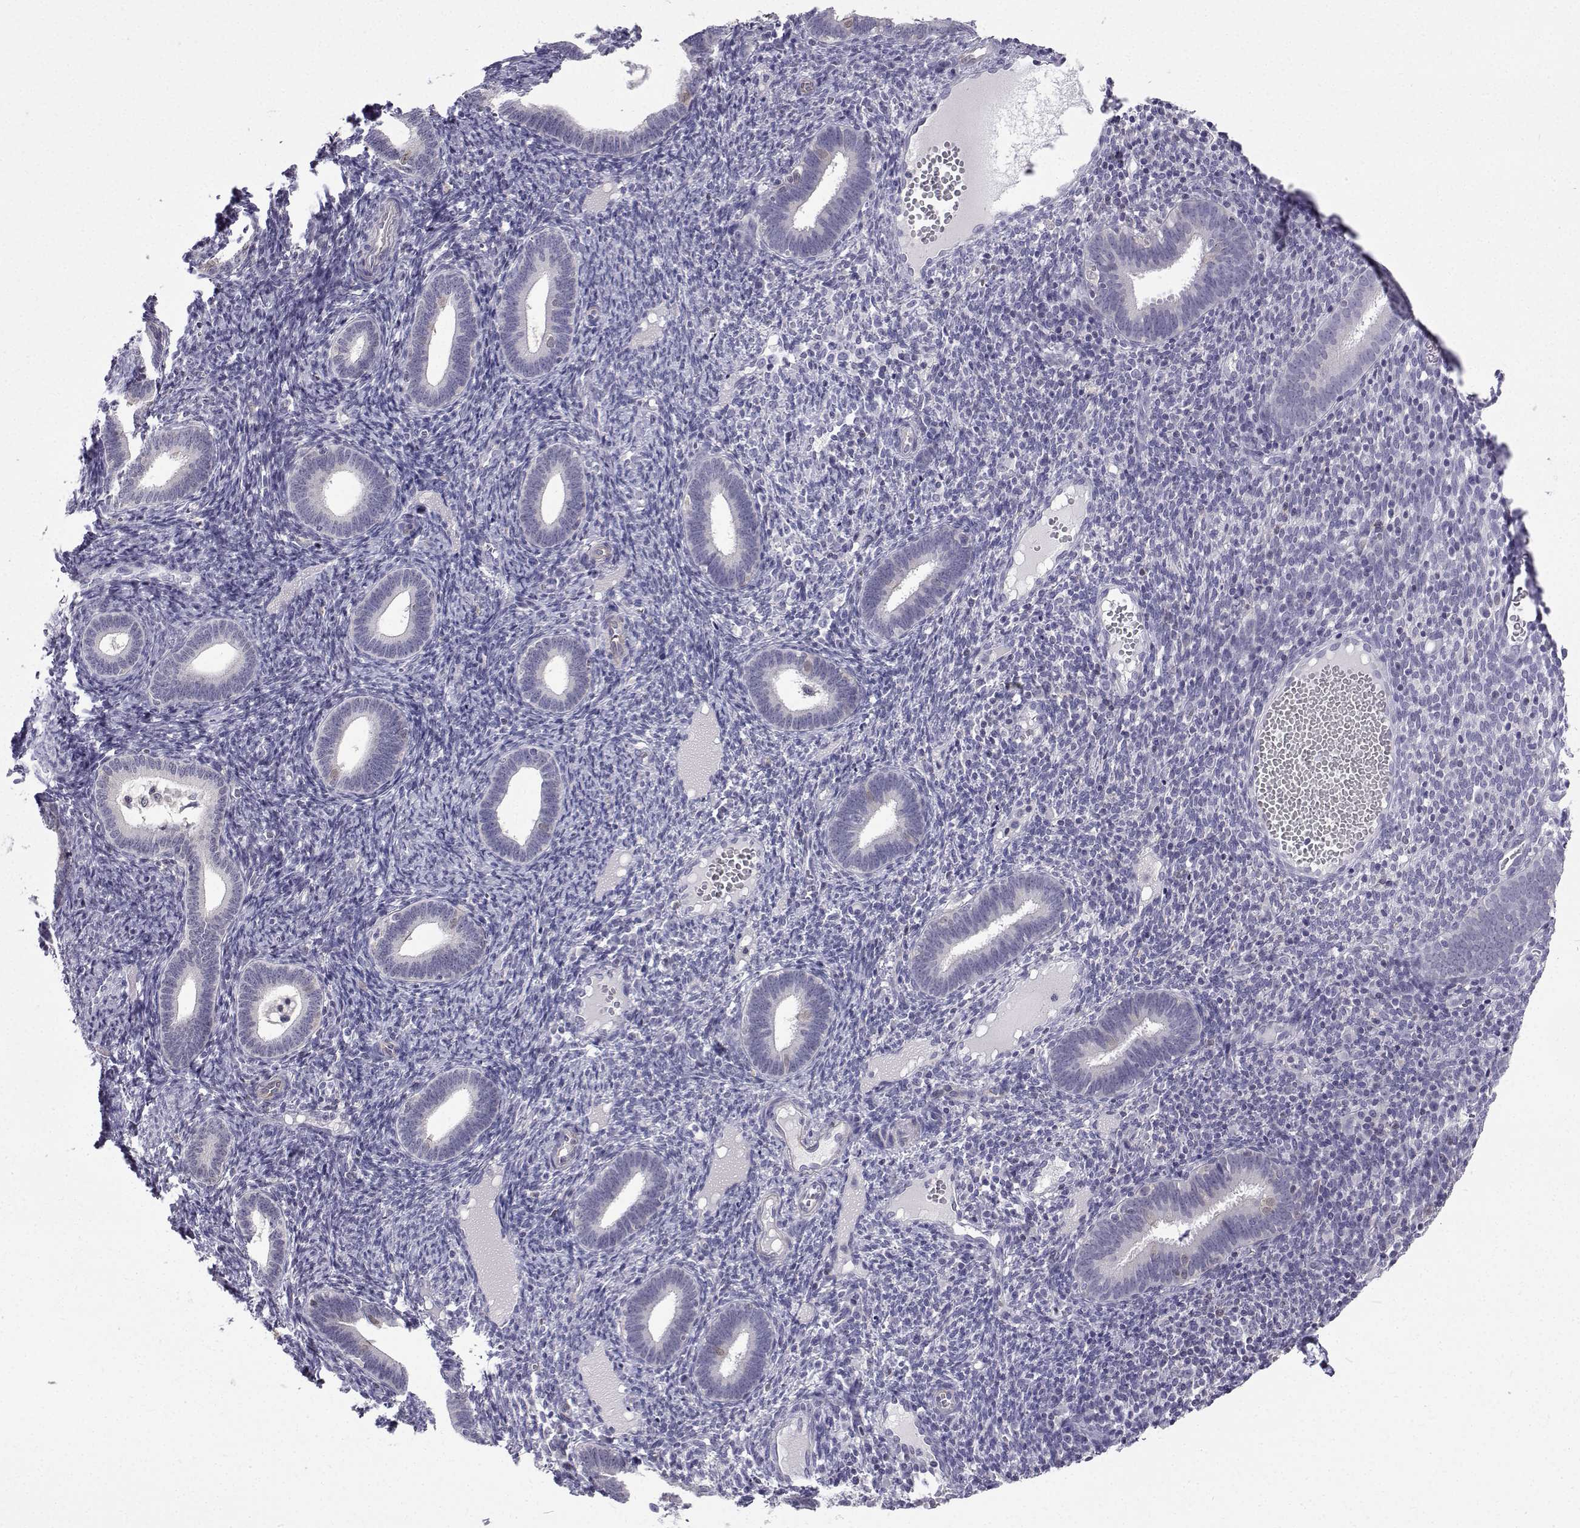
{"staining": {"intensity": "negative", "quantity": "none", "location": "none"}, "tissue": "endometrium", "cell_type": "Cells in endometrial stroma", "image_type": "normal", "snomed": [{"axis": "morphology", "description": "Normal tissue, NOS"}, {"axis": "topography", "description": "Endometrium"}], "caption": "Immunohistochemical staining of benign human endometrium shows no significant staining in cells in endometrial stroma. Nuclei are stained in blue.", "gene": "GALM", "patient": {"sex": "female", "age": 41}}